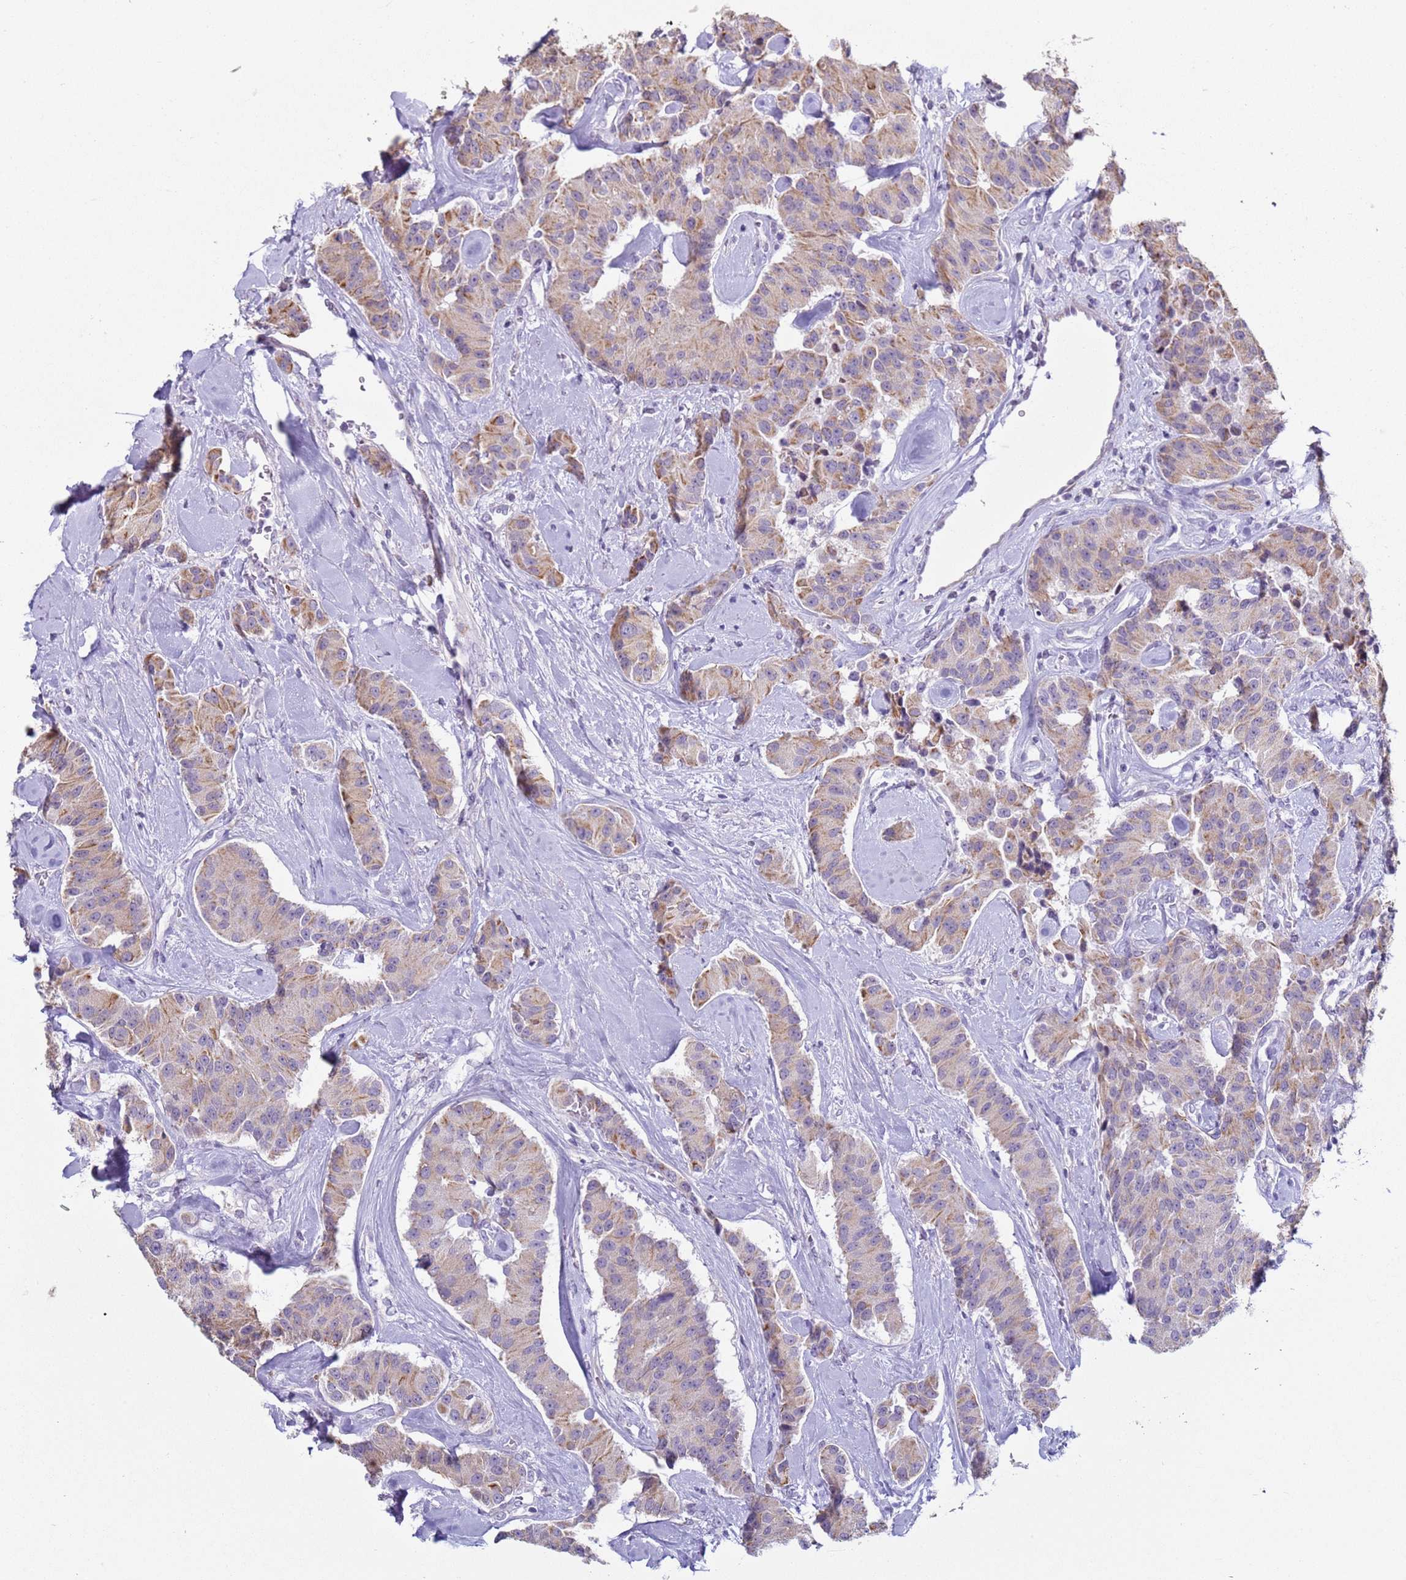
{"staining": {"intensity": "moderate", "quantity": "25%-75%", "location": "cytoplasmic/membranous"}, "tissue": "carcinoid", "cell_type": "Tumor cells", "image_type": "cancer", "snomed": [{"axis": "morphology", "description": "Carcinoid, malignant, NOS"}, {"axis": "topography", "description": "Pancreas"}], "caption": "Carcinoid stained for a protein demonstrates moderate cytoplasmic/membranous positivity in tumor cells. (brown staining indicates protein expression, while blue staining denotes nuclei).", "gene": "NPAP1", "patient": {"sex": "male", "age": 41}}